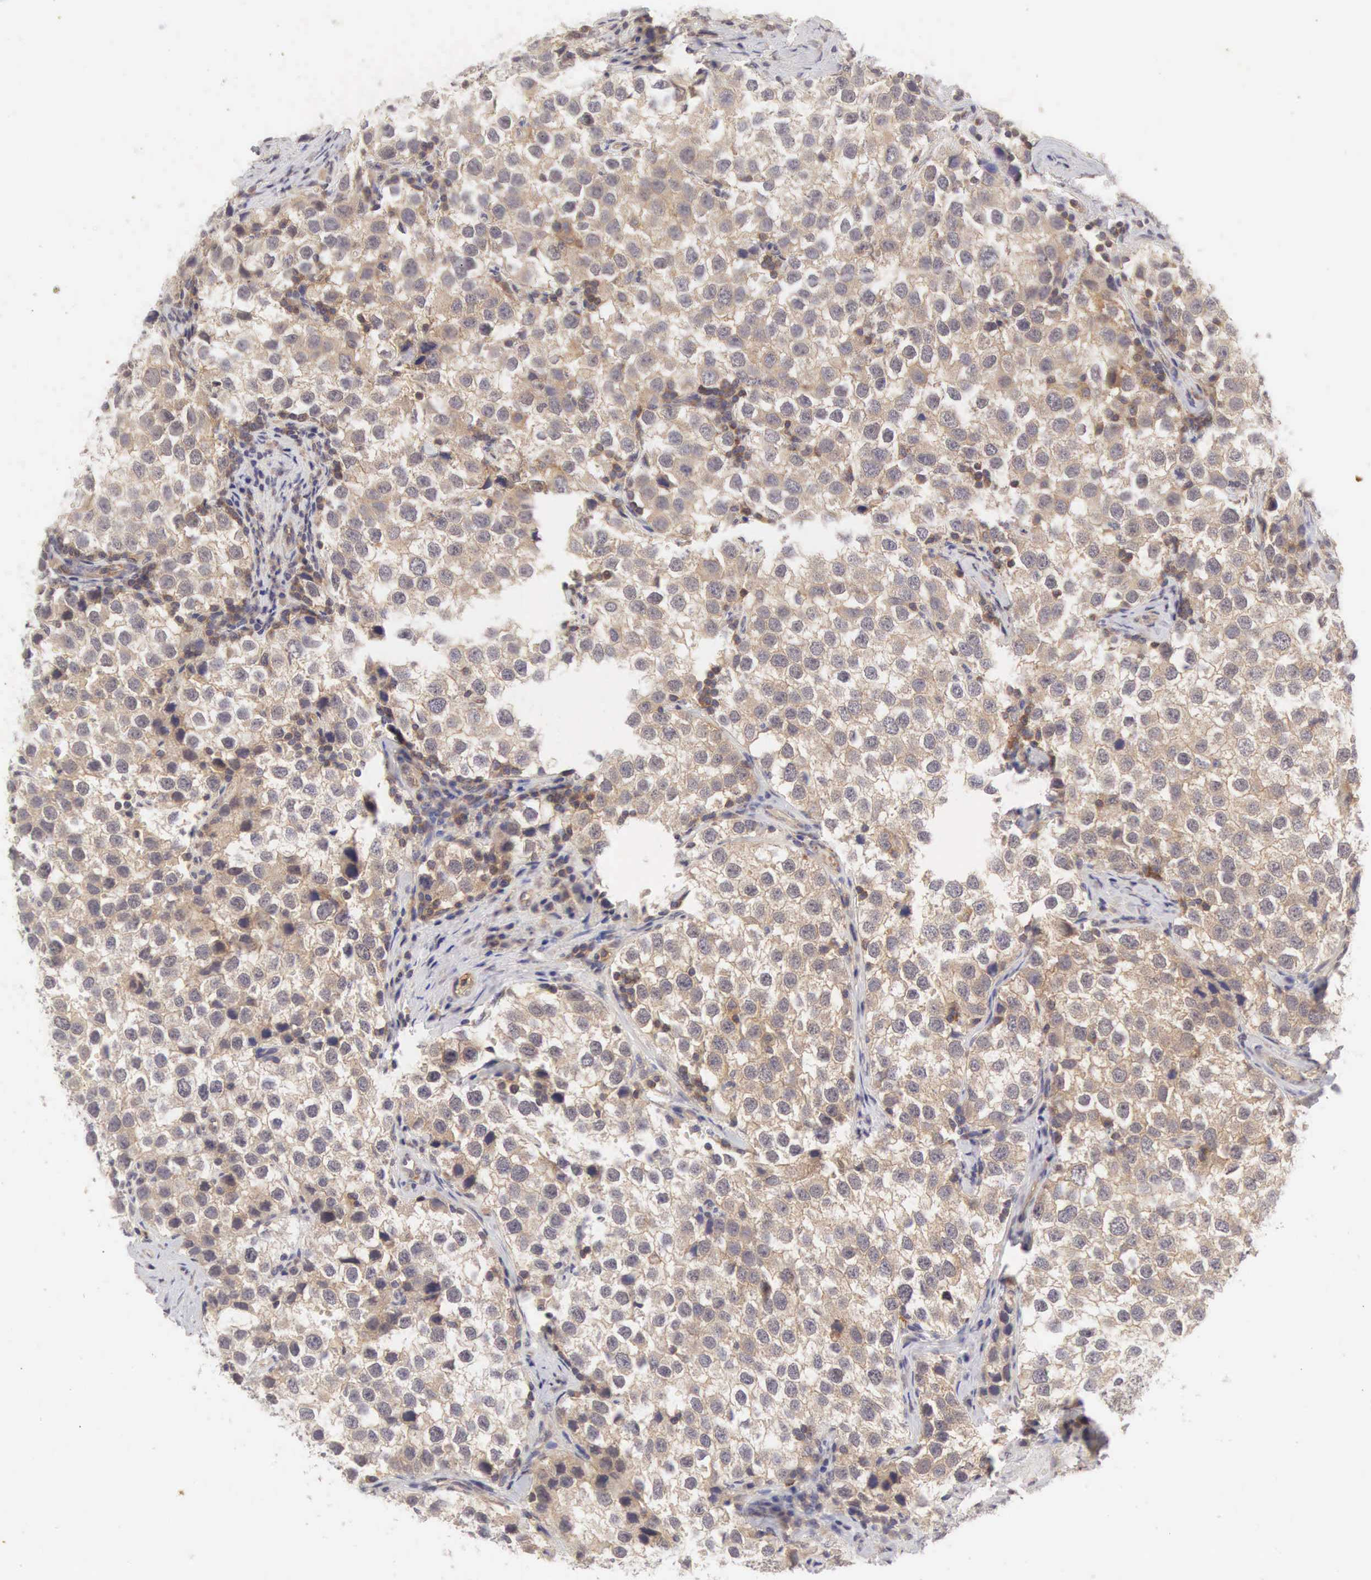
{"staining": {"intensity": "weak", "quantity": ">75%", "location": "cytoplasmic/membranous"}, "tissue": "testis cancer", "cell_type": "Tumor cells", "image_type": "cancer", "snomed": [{"axis": "morphology", "description": "Seminoma, NOS"}, {"axis": "topography", "description": "Testis"}], "caption": "A brown stain shows weak cytoplasmic/membranous positivity of a protein in seminoma (testis) tumor cells.", "gene": "CD1A", "patient": {"sex": "male", "age": 39}}